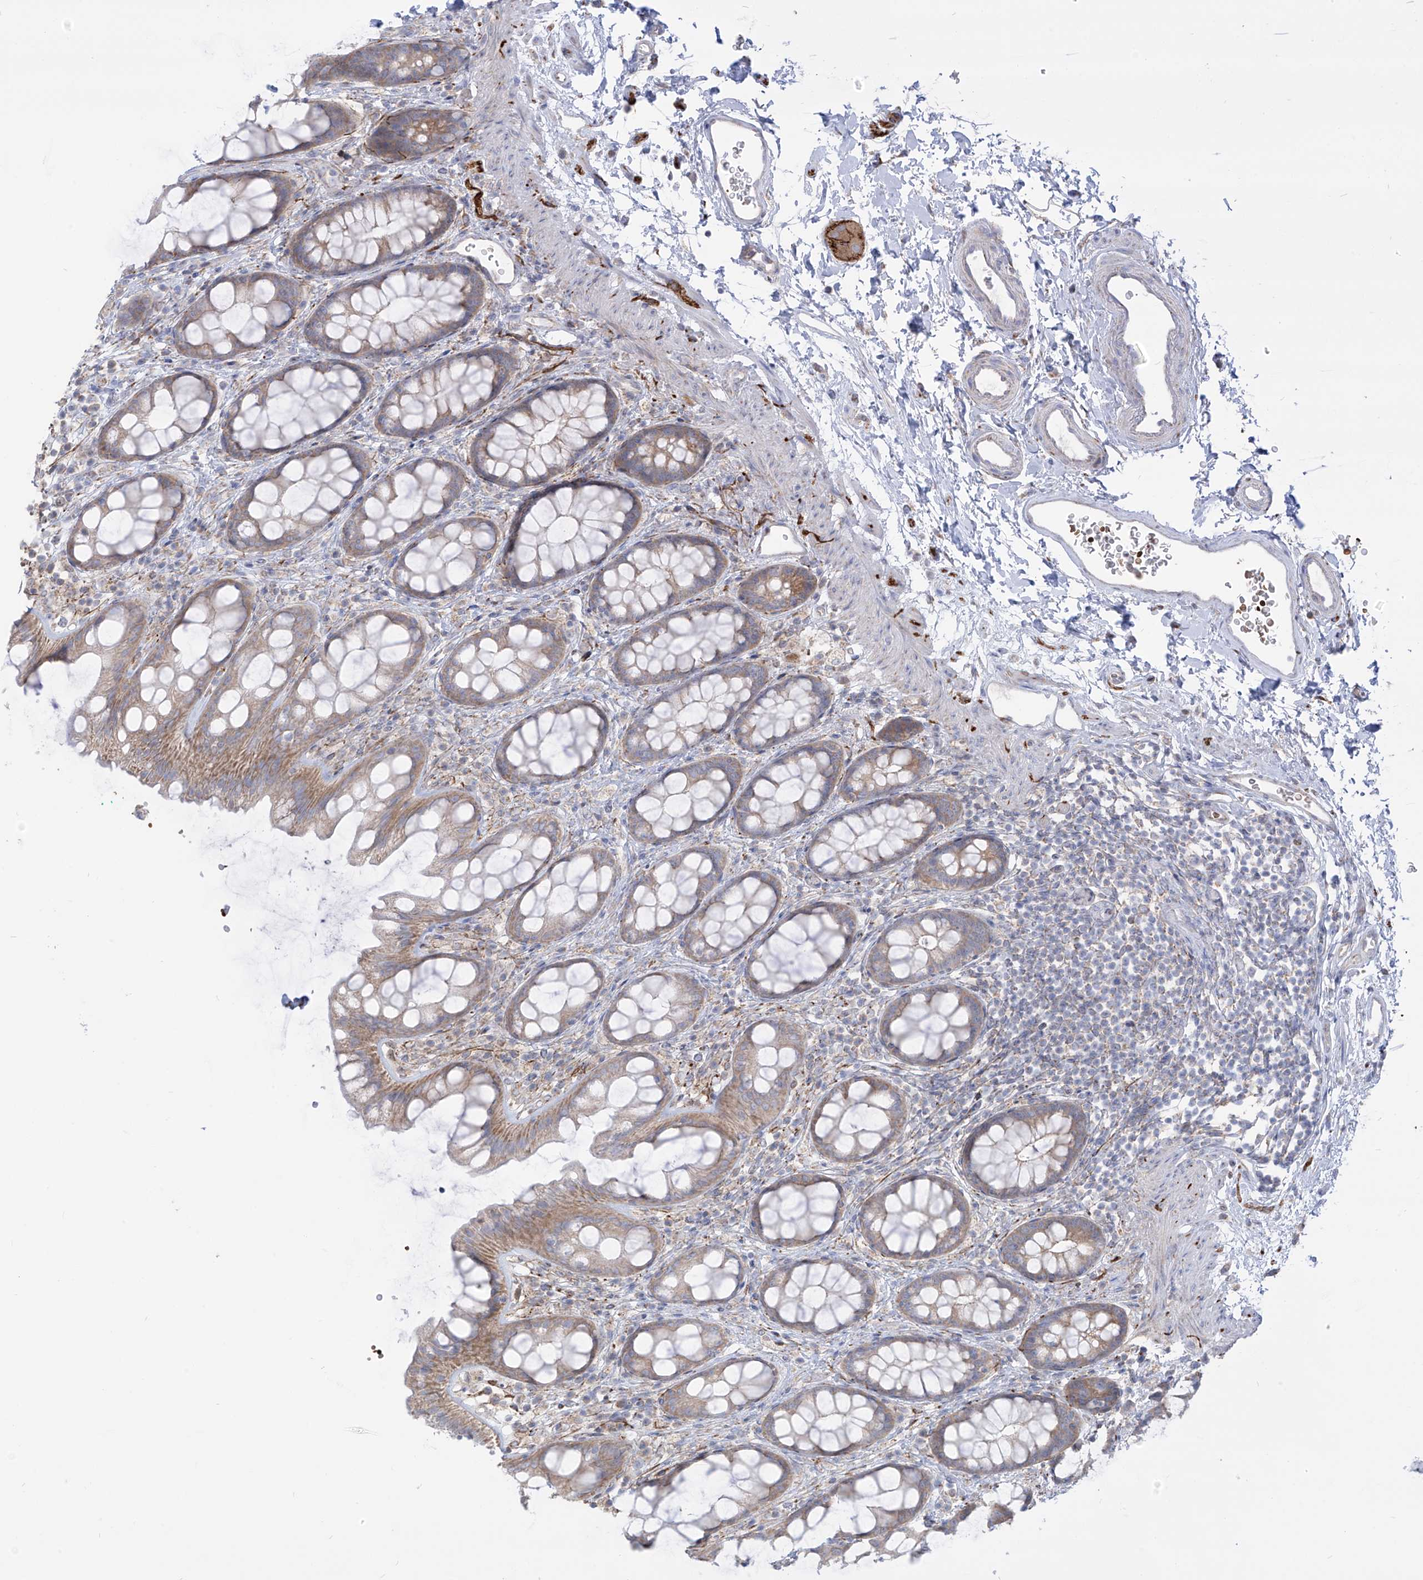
{"staining": {"intensity": "weak", "quantity": ">75%", "location": "cytoplasmic/membranous"}, "tissue": "rectum", "cell_type": "Glandular cells", "image_type": "normal", "snomed": [{"axis": "morphology", "description": "Normal tissue, NOS"}, {"axis": "topography", "description": "Rectum"}], "caption": "Weak cytoplasmic/membranous staining for a protein is present in approximately >75% of glandular cells of unremarkable rectum using immunohistochemistry.", "gene": "ARHGEF40", "patient": {"sex": "female", "age": 65}}